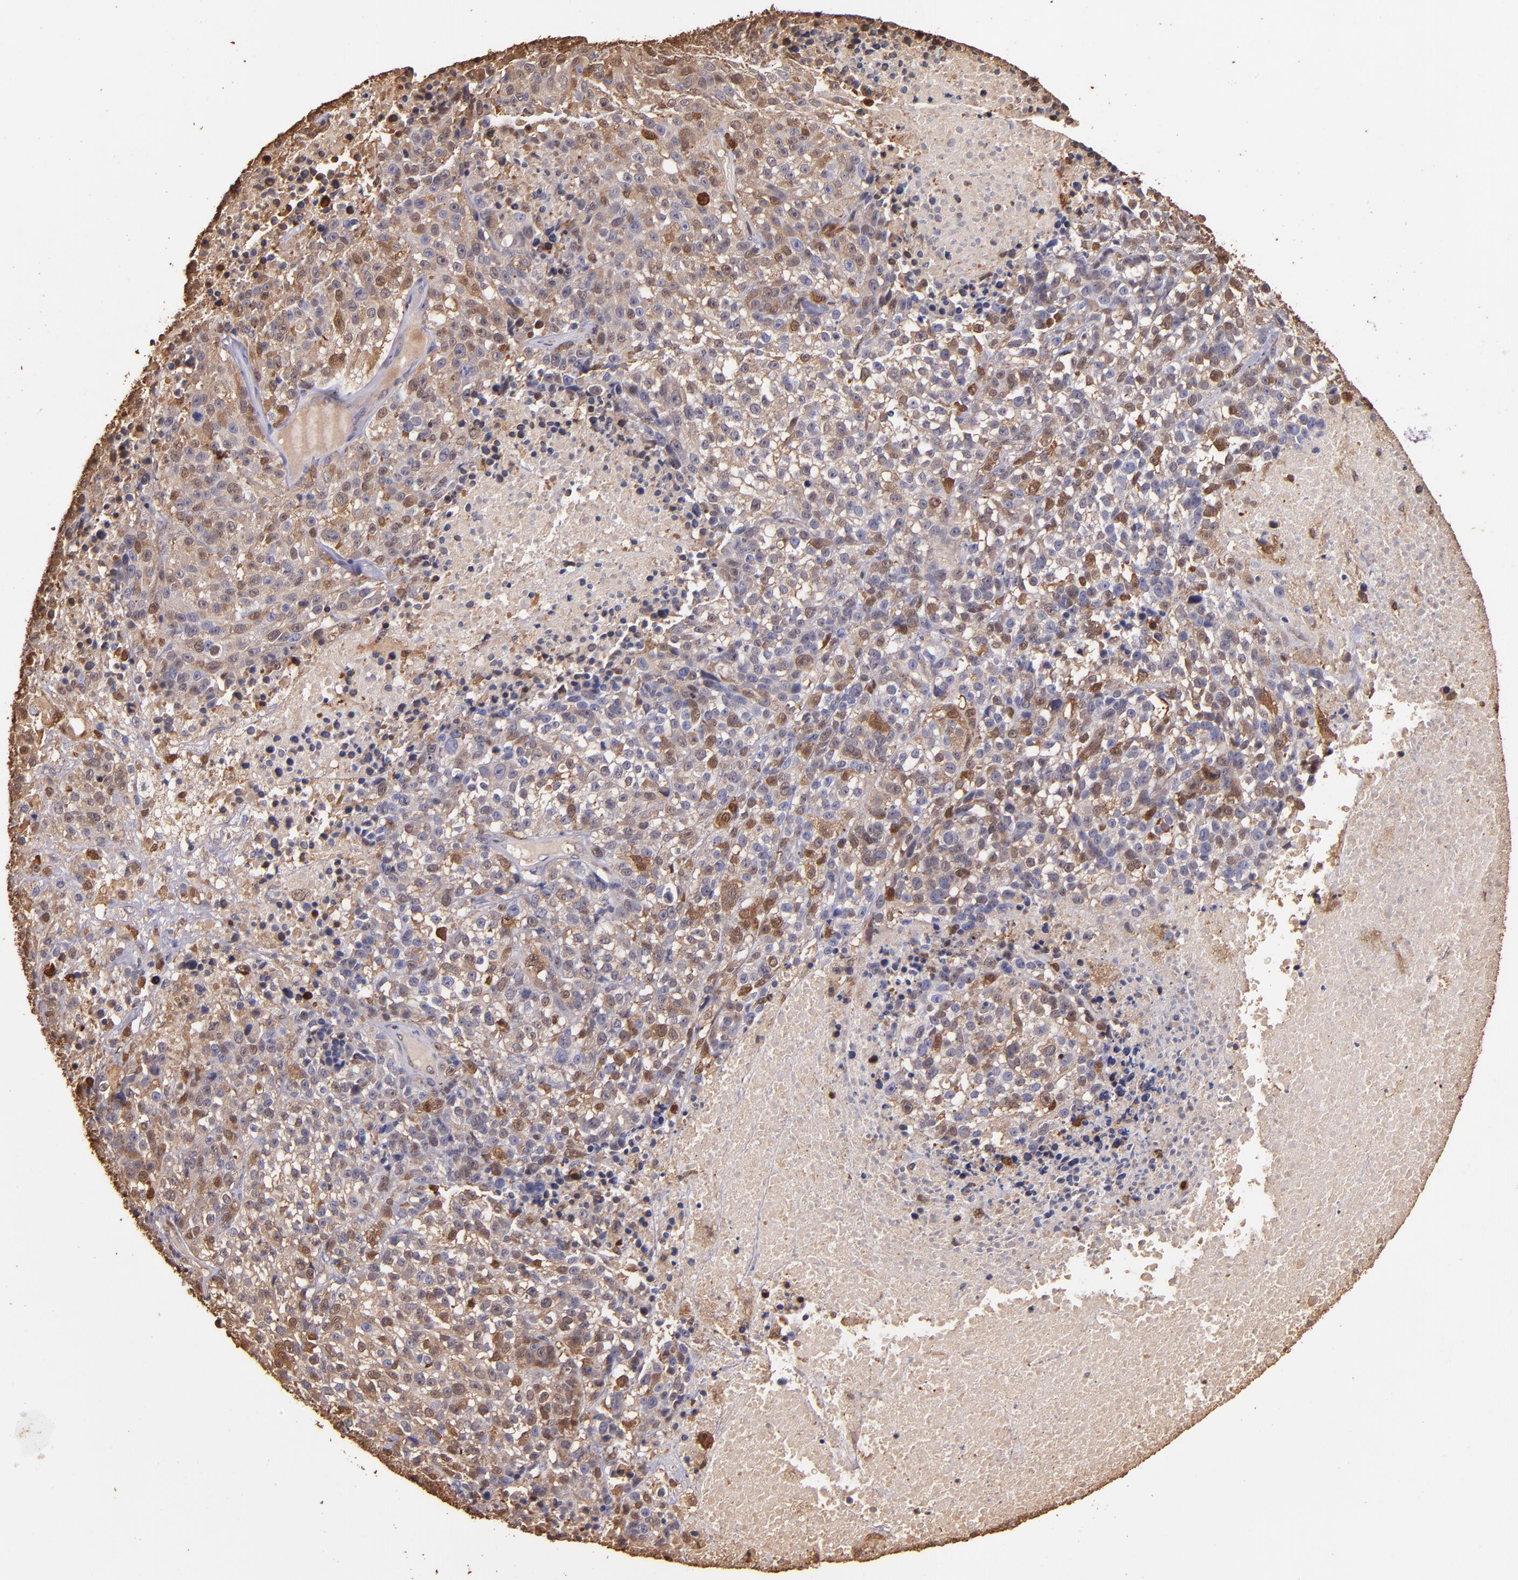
{"staining": {"intensity": "moderate", "quantity": "<25%", "location": "cytoplasmic/membranous,nuclear"}, "tissue": "melanoma", "cell_type": "Tumor cells", "image_type": "cancer", "snomed": [{"axis": "morphology", "description": "Malignant melanoma, Metastatic site"}, {"axis": "topography", "description": "Cerebral cortex"}], "caption": "There is low levels of moderate cytoplasmic/membranous and nuclear staining in tumor cells of malignant melanoma (metastatic site), as demonstrated by immunohistochemical staining (brown color).", "gene": "S100A6", "patient": {"sex": "female", "age": 52}}